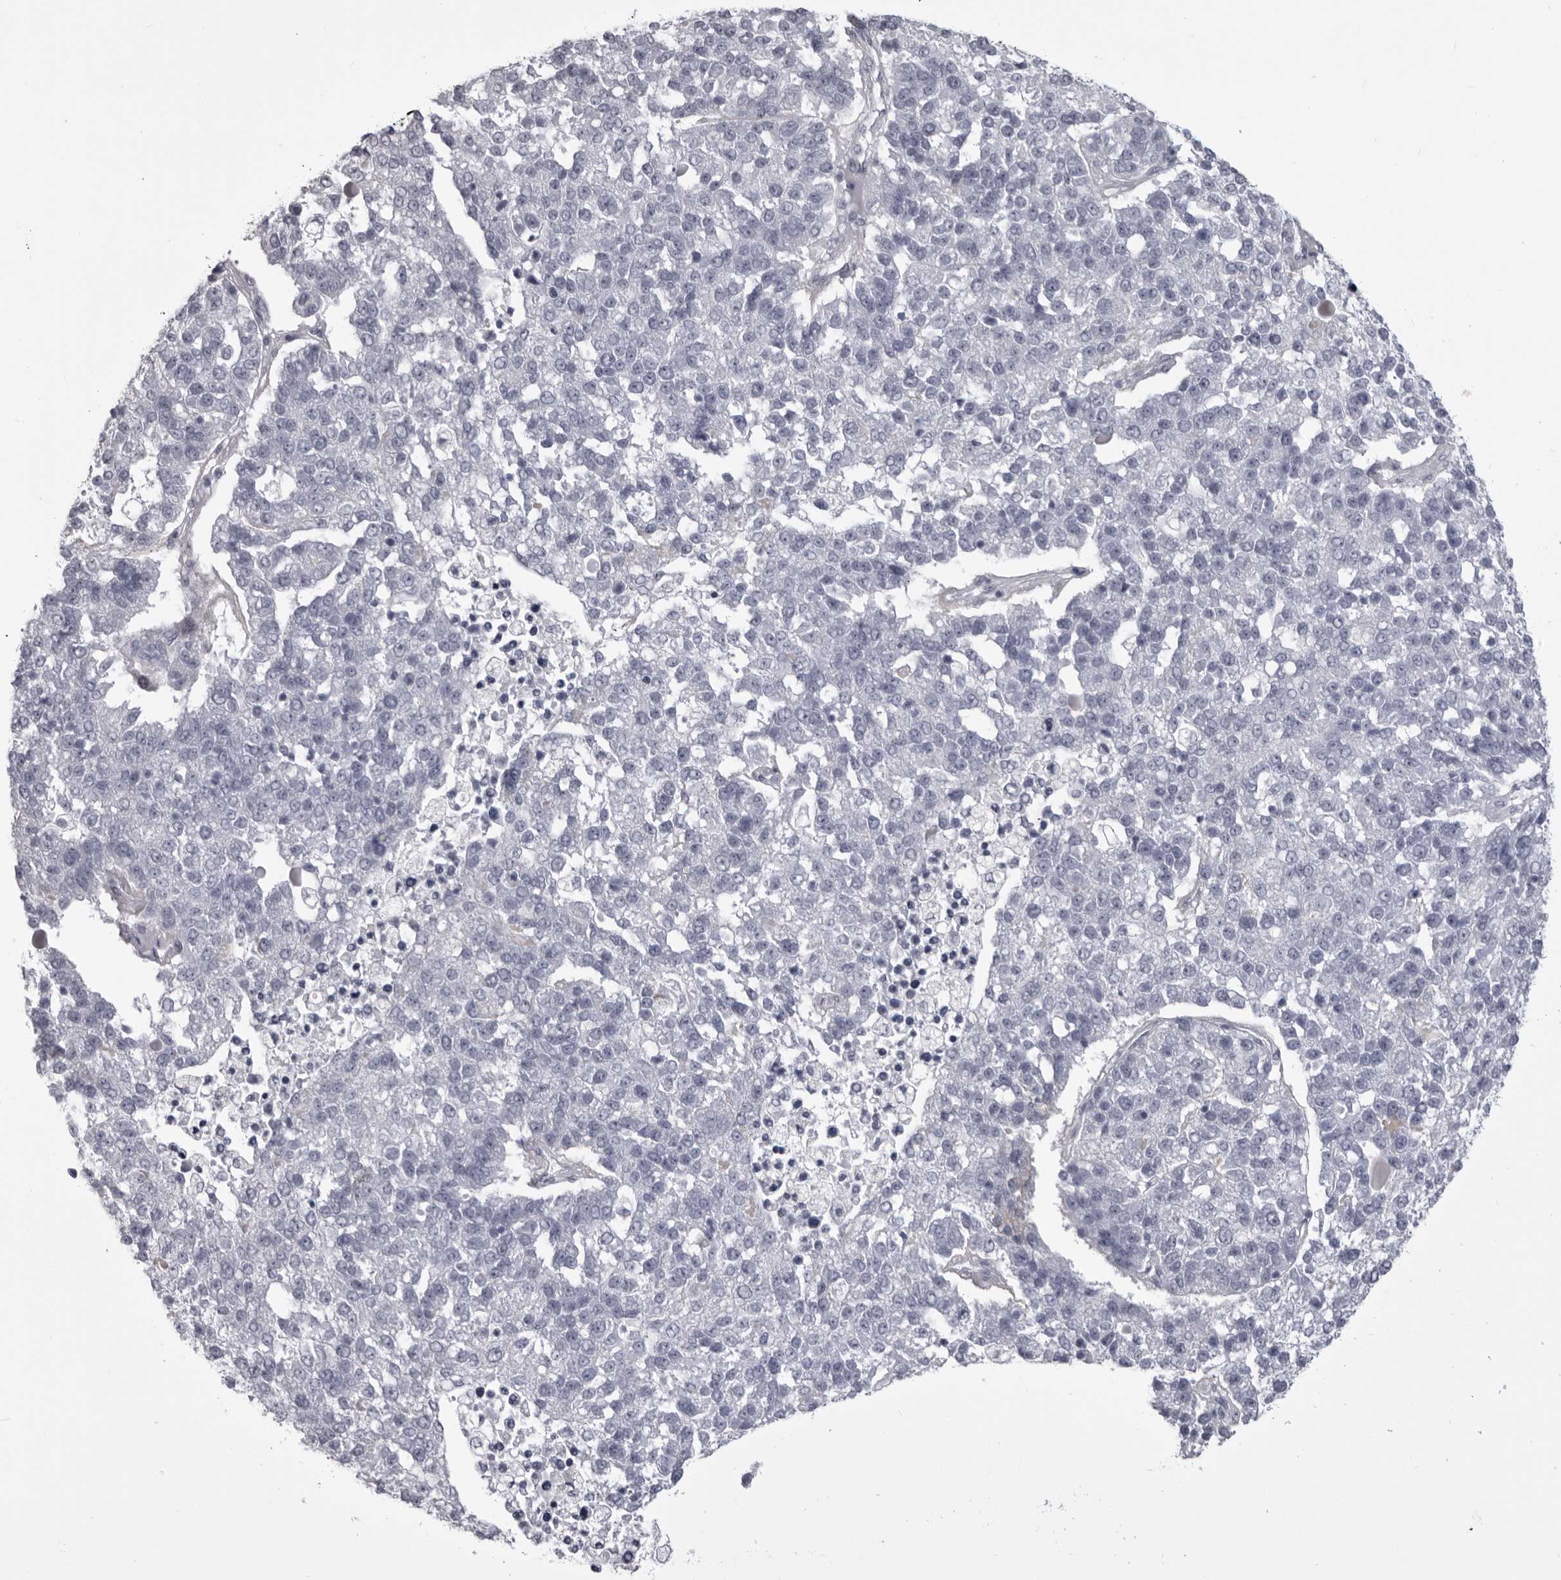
{"staining": {"intensity": "negative", "quantity": "none", "location": "none"}, "tissue": "pancreatic cancer", "cell_type": "Tumor cells", "image_type": "cancer", "snomed": [{"axis": "morphology", "description": "Adenocarcinoma, NOS"}, {"axis": "topography", "description": "Pancreas"}], "caption": "A histopathology image of pancreatic cancer (adenocarcinoma) stained for a protein shows no brown staining in tumor cells.", "gene": "EPHA10", "patient": {"sex": "female", "age": 61}}